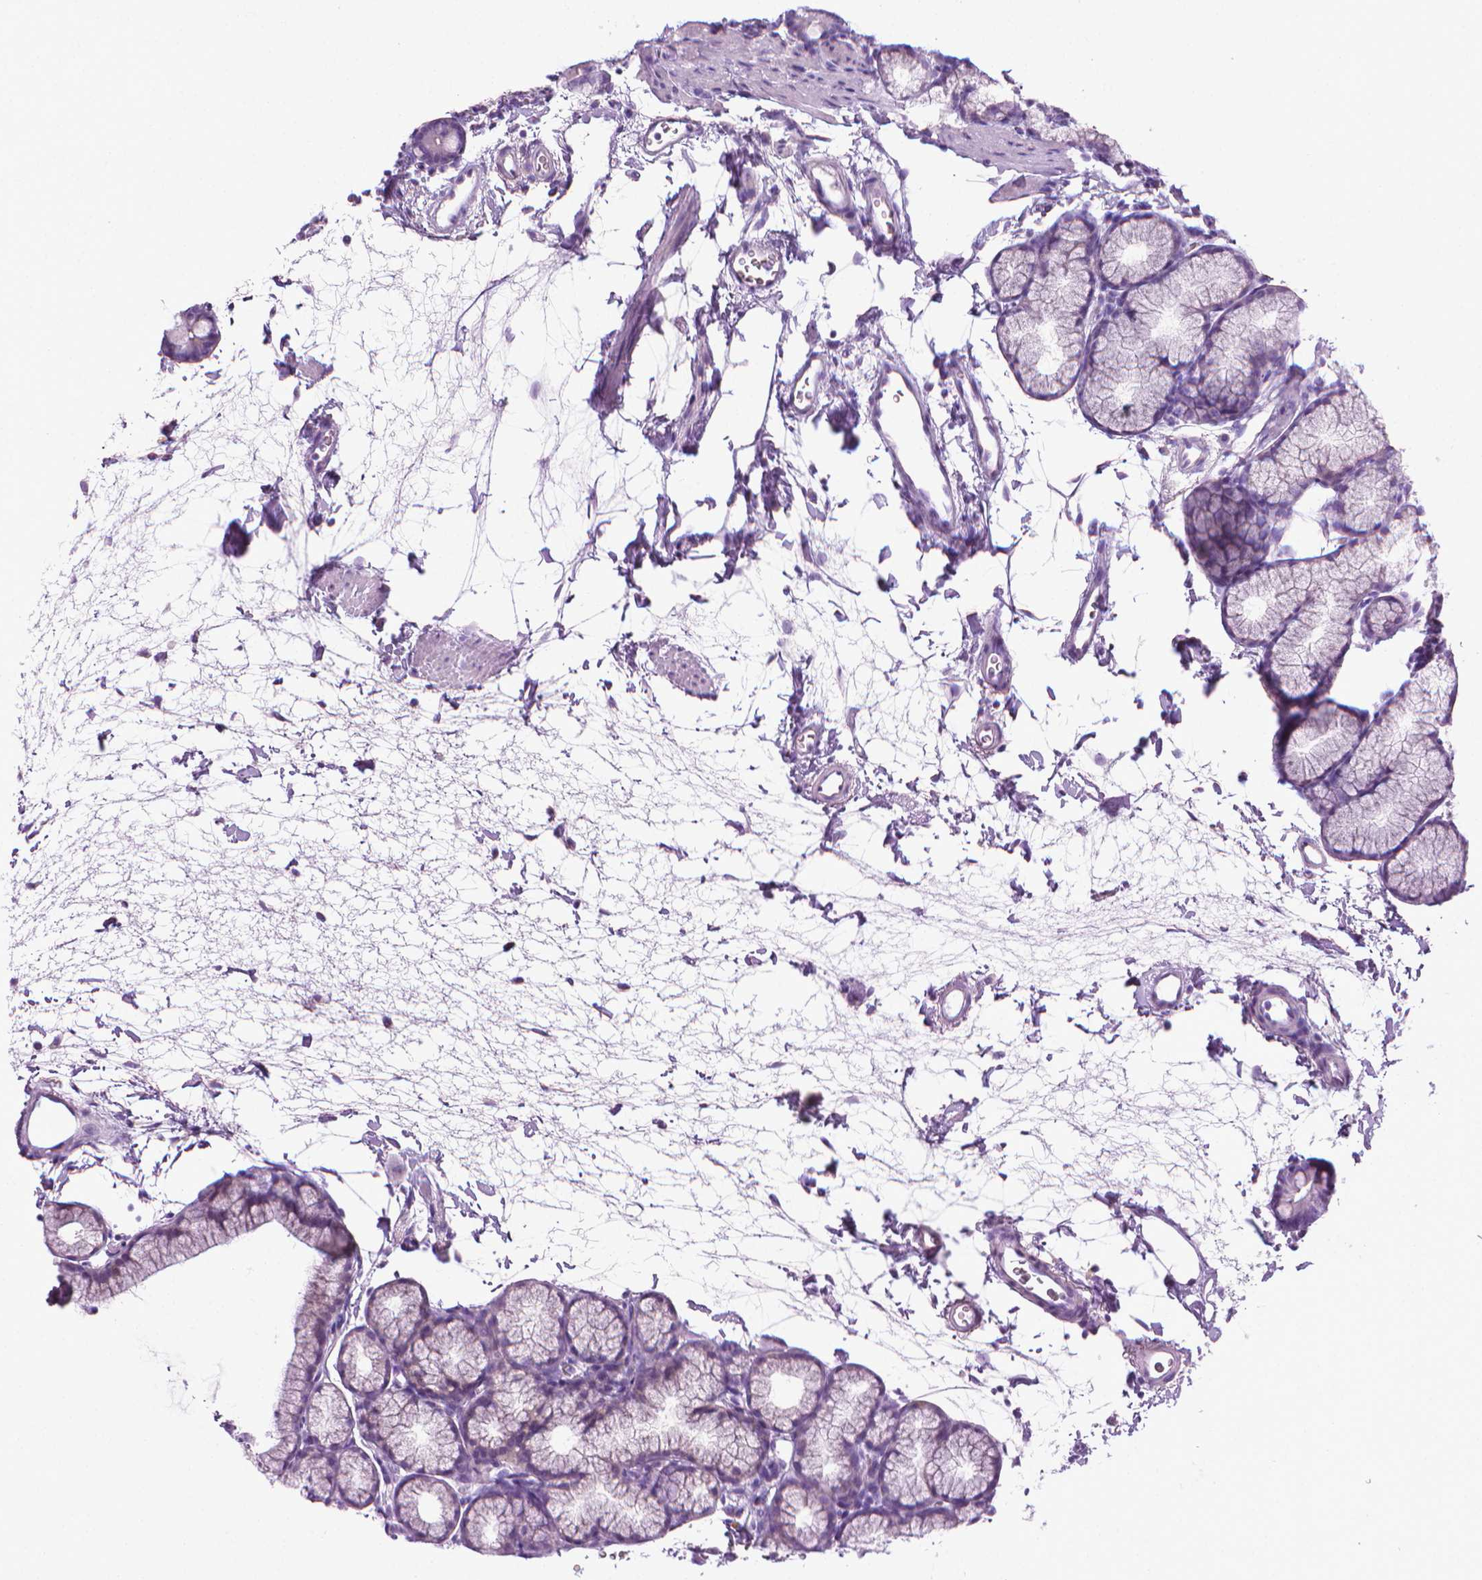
{"staining": {"intensity": "negative", "quantity": "none", "location": "none"}, "tissue": "duodenum", "cell_type": "Glandular cells", "image_type": "normal", "snomed": [{"axis": "morphology", "description": "Normal tissue, NOS"}, {"axis": "topography", "description": "Duodenum"}], "caption": "IHC photomicrograph of unremarkable duodenum: human duodenum stained with DAB displays no significant protein positivity in glandular cells.", "gene": "DNAI7", "patient": {"sex": "male", "age": 59}}